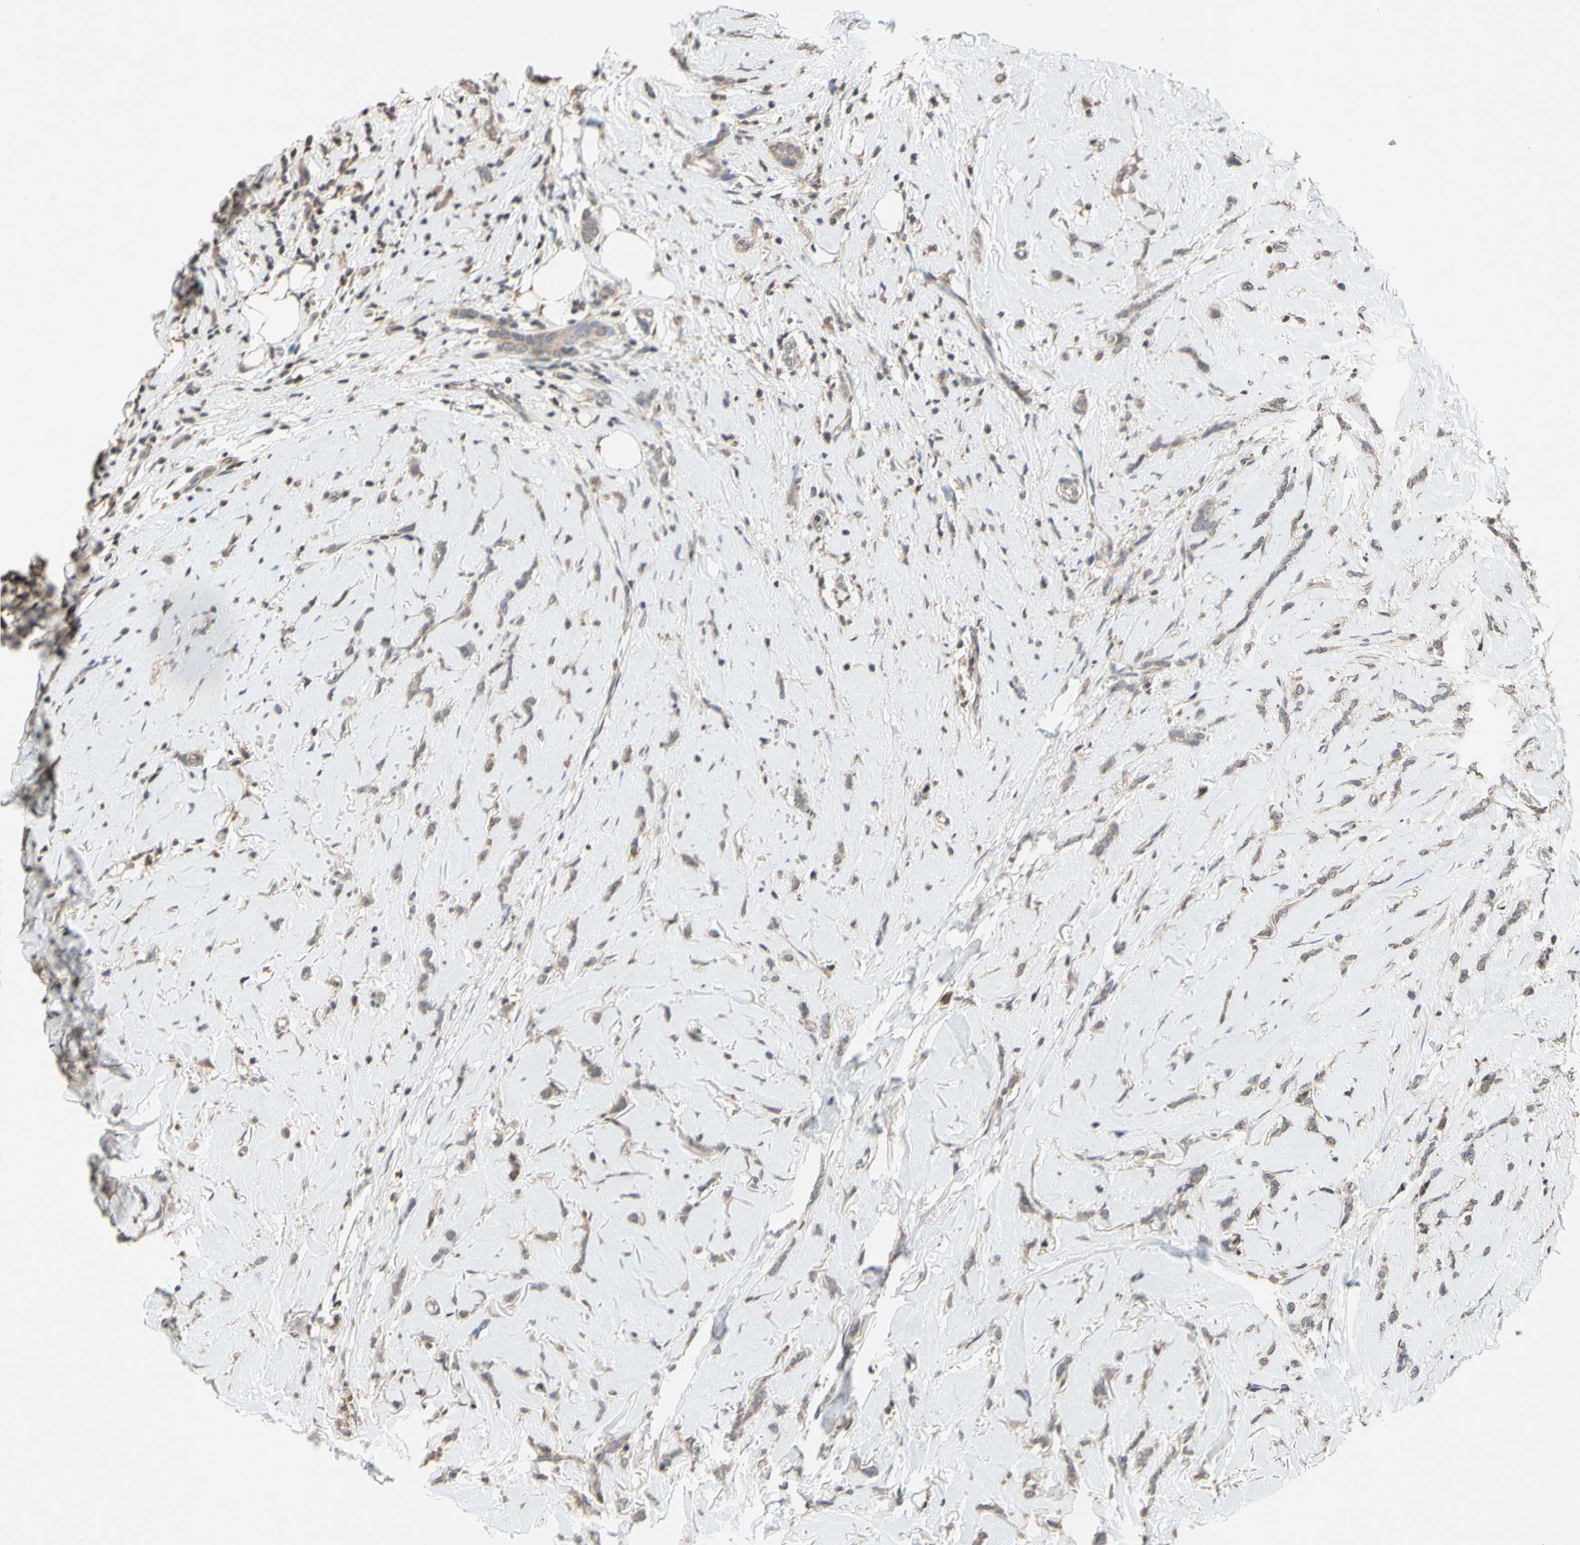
{"staining": {"intensity": "weak", "quantity": ">75%", "location": "cytoplasmic/membranous"}, "tissue": "breast cancer", "cell_type": "Tumor cells", "image_type": "cancer", "snomed": [{"axis": "morphology", "description": "Lobular carcinoma"}, {"axis": "topography", "description": "Skin"}, {"axis": "topography", "description": "Breast"}], "caption": "The image demonstrates staining of breast cancer, revealing weak cytoplasmic/membranous protein positivity (brown color) within tumor cells. (DAB IHC with brightfield microscopy, high magnification).", "gene": "NECTIN3", "patient": {"sex": "female", "age": 46}}